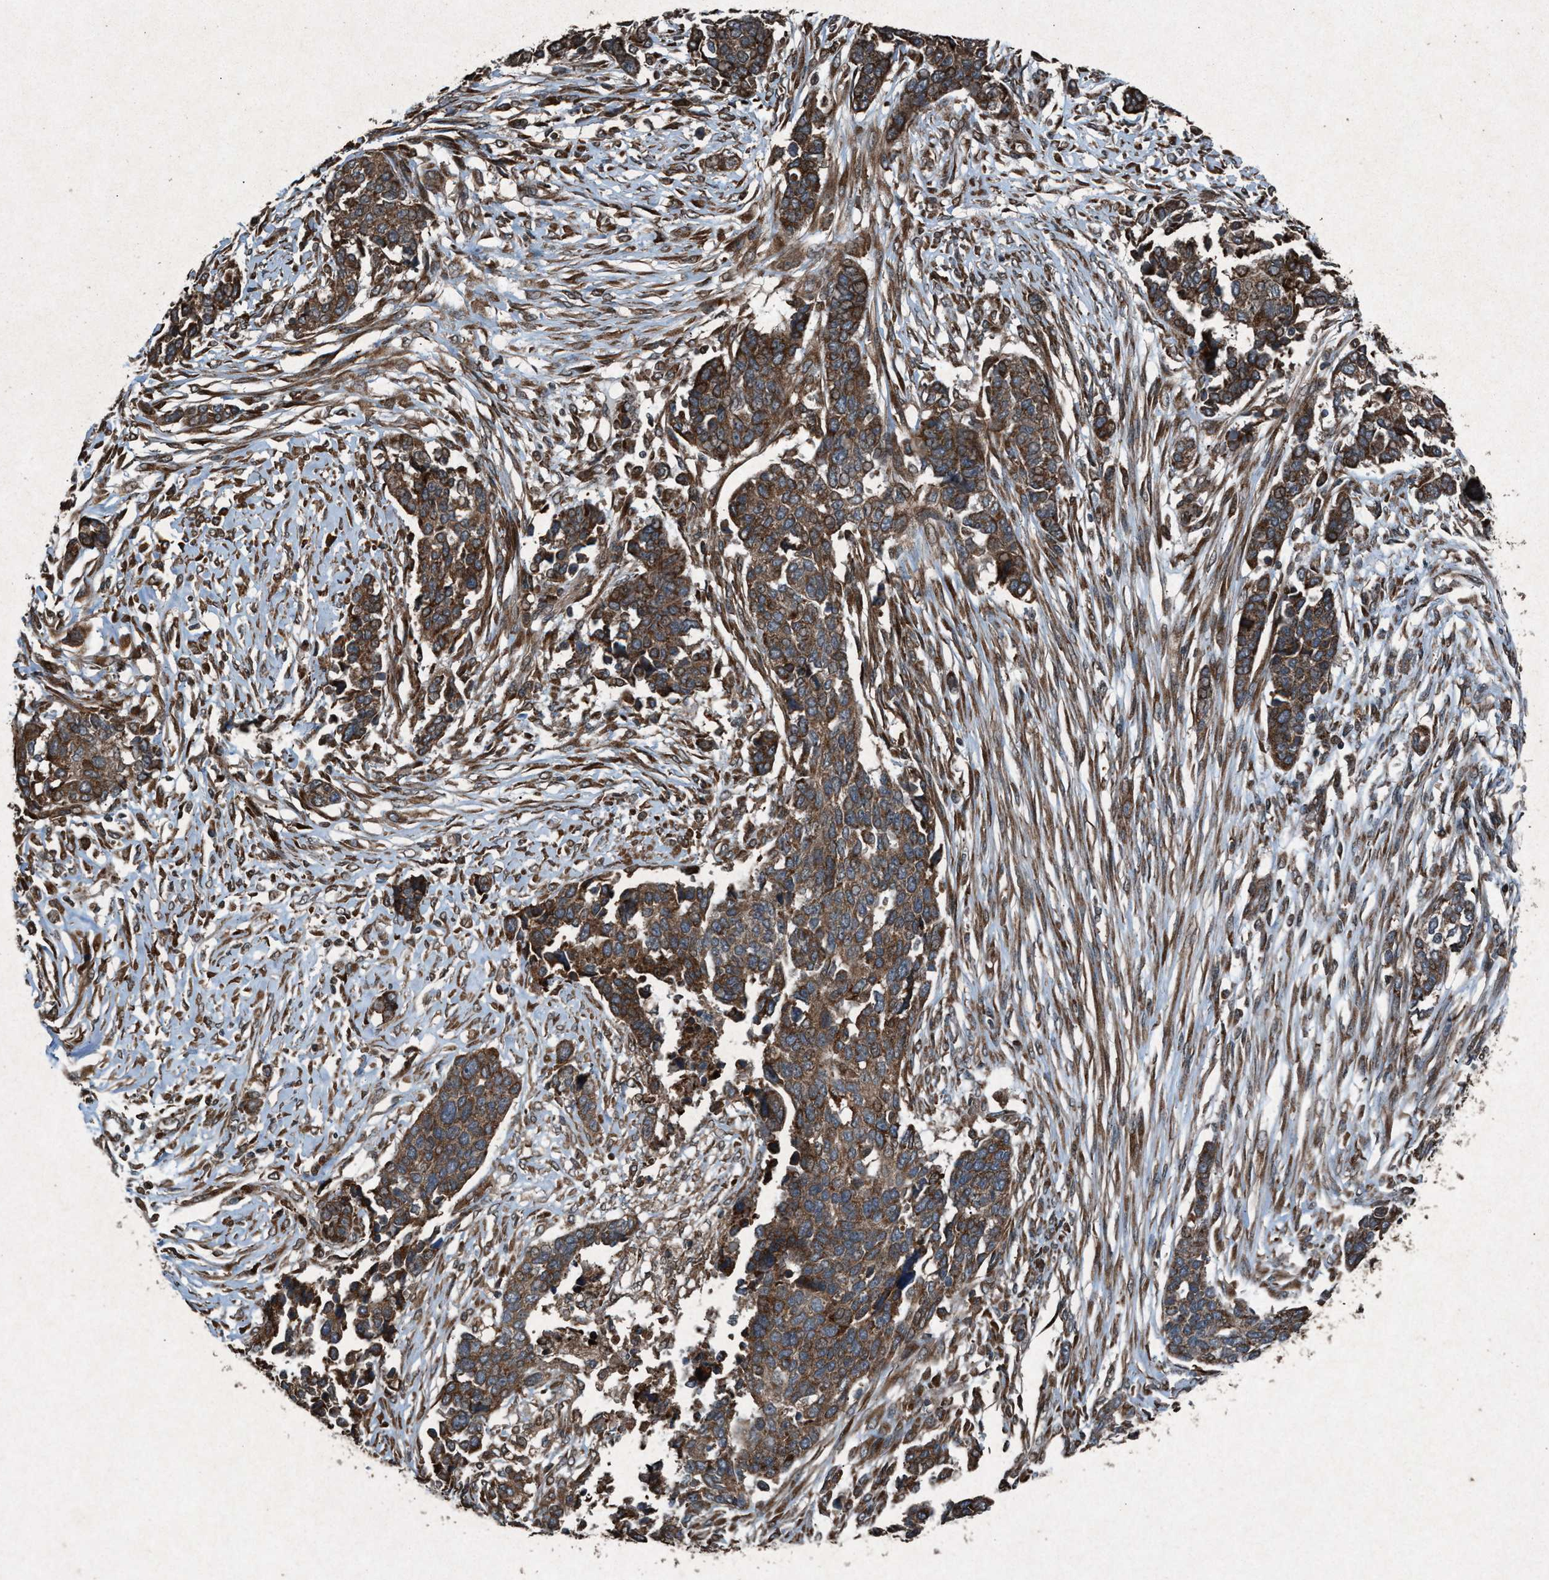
{"staining": {"intensity": "moderate", "quantity": ">75%", "location": "cytoplasmic/membranous"}, "tissue": "ovarian cancer", "cell_type": "Tumor cells", "image_type": "cancer", "snomed": [{"axis": "morphology", "description": "Cystadenocarcinoma, serous, NOS"}, {"axis": "topography", "description": "Ovary"}], "caption": "A brown stain labels moderate cytoplasmic/membranous staining of a protein in ovarian cancer (serous cystadenocarcinoma) tumor cells.", "gene": "CALR", "patient": {"sex": "female", "age": 44}}